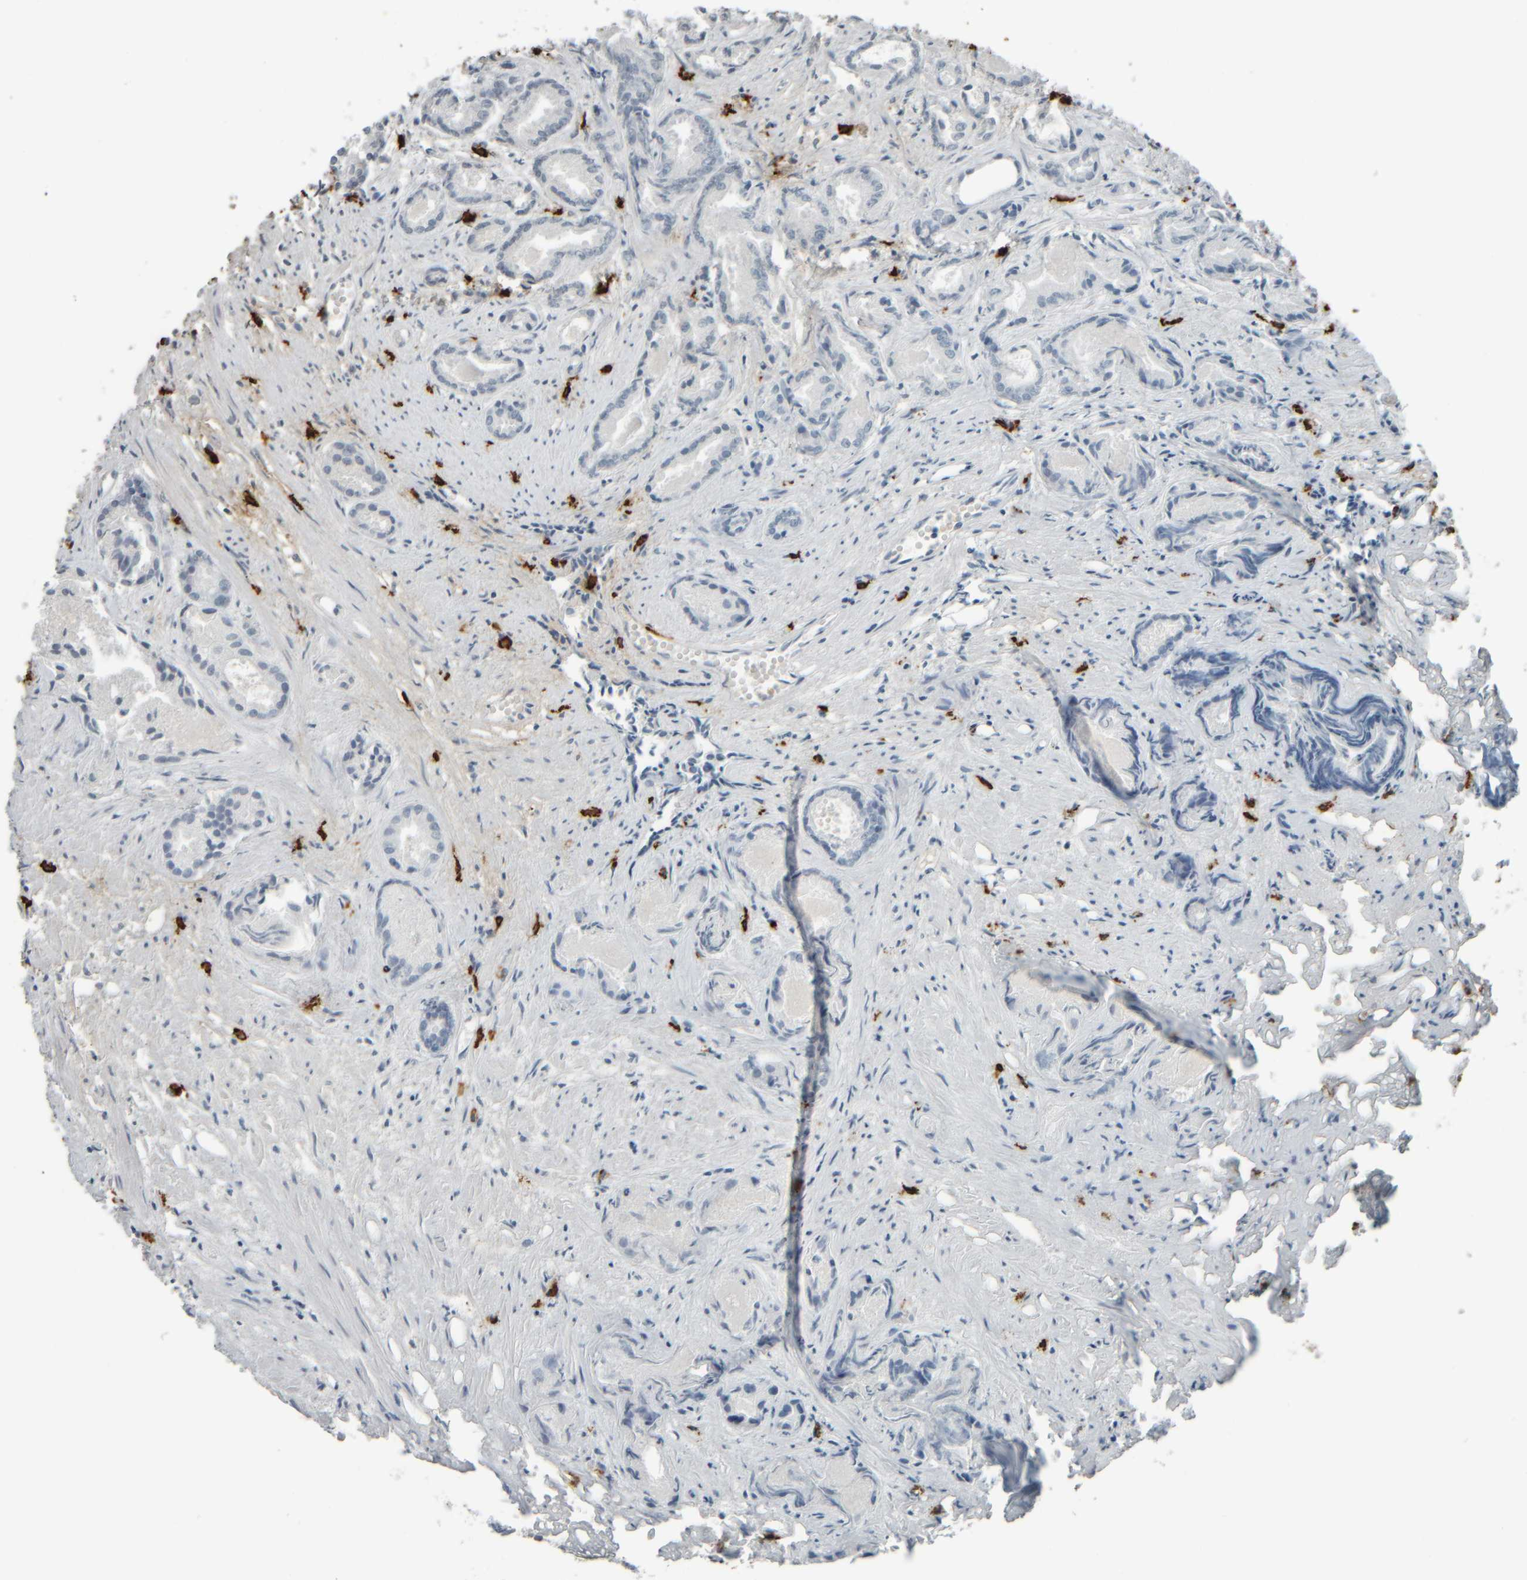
{"staining": {"intensity": "negative", "quantity": "none", "location": "none"}, "tissue": "prostate cancer", "cell_type": "Tumor cells", "image_type": "cancer", "snomed": [{"axis": "morphology", "description": "Adenocarcinoma, Low grade"}, {"axis": "topography", "description": "Prostate"}], "caption": "Tumor cells show no significant protein expression in prostate adenocarcinoma (low-grade).", "gene": "TPSAB1", "patient": {"sex": "male", "age": 72}}